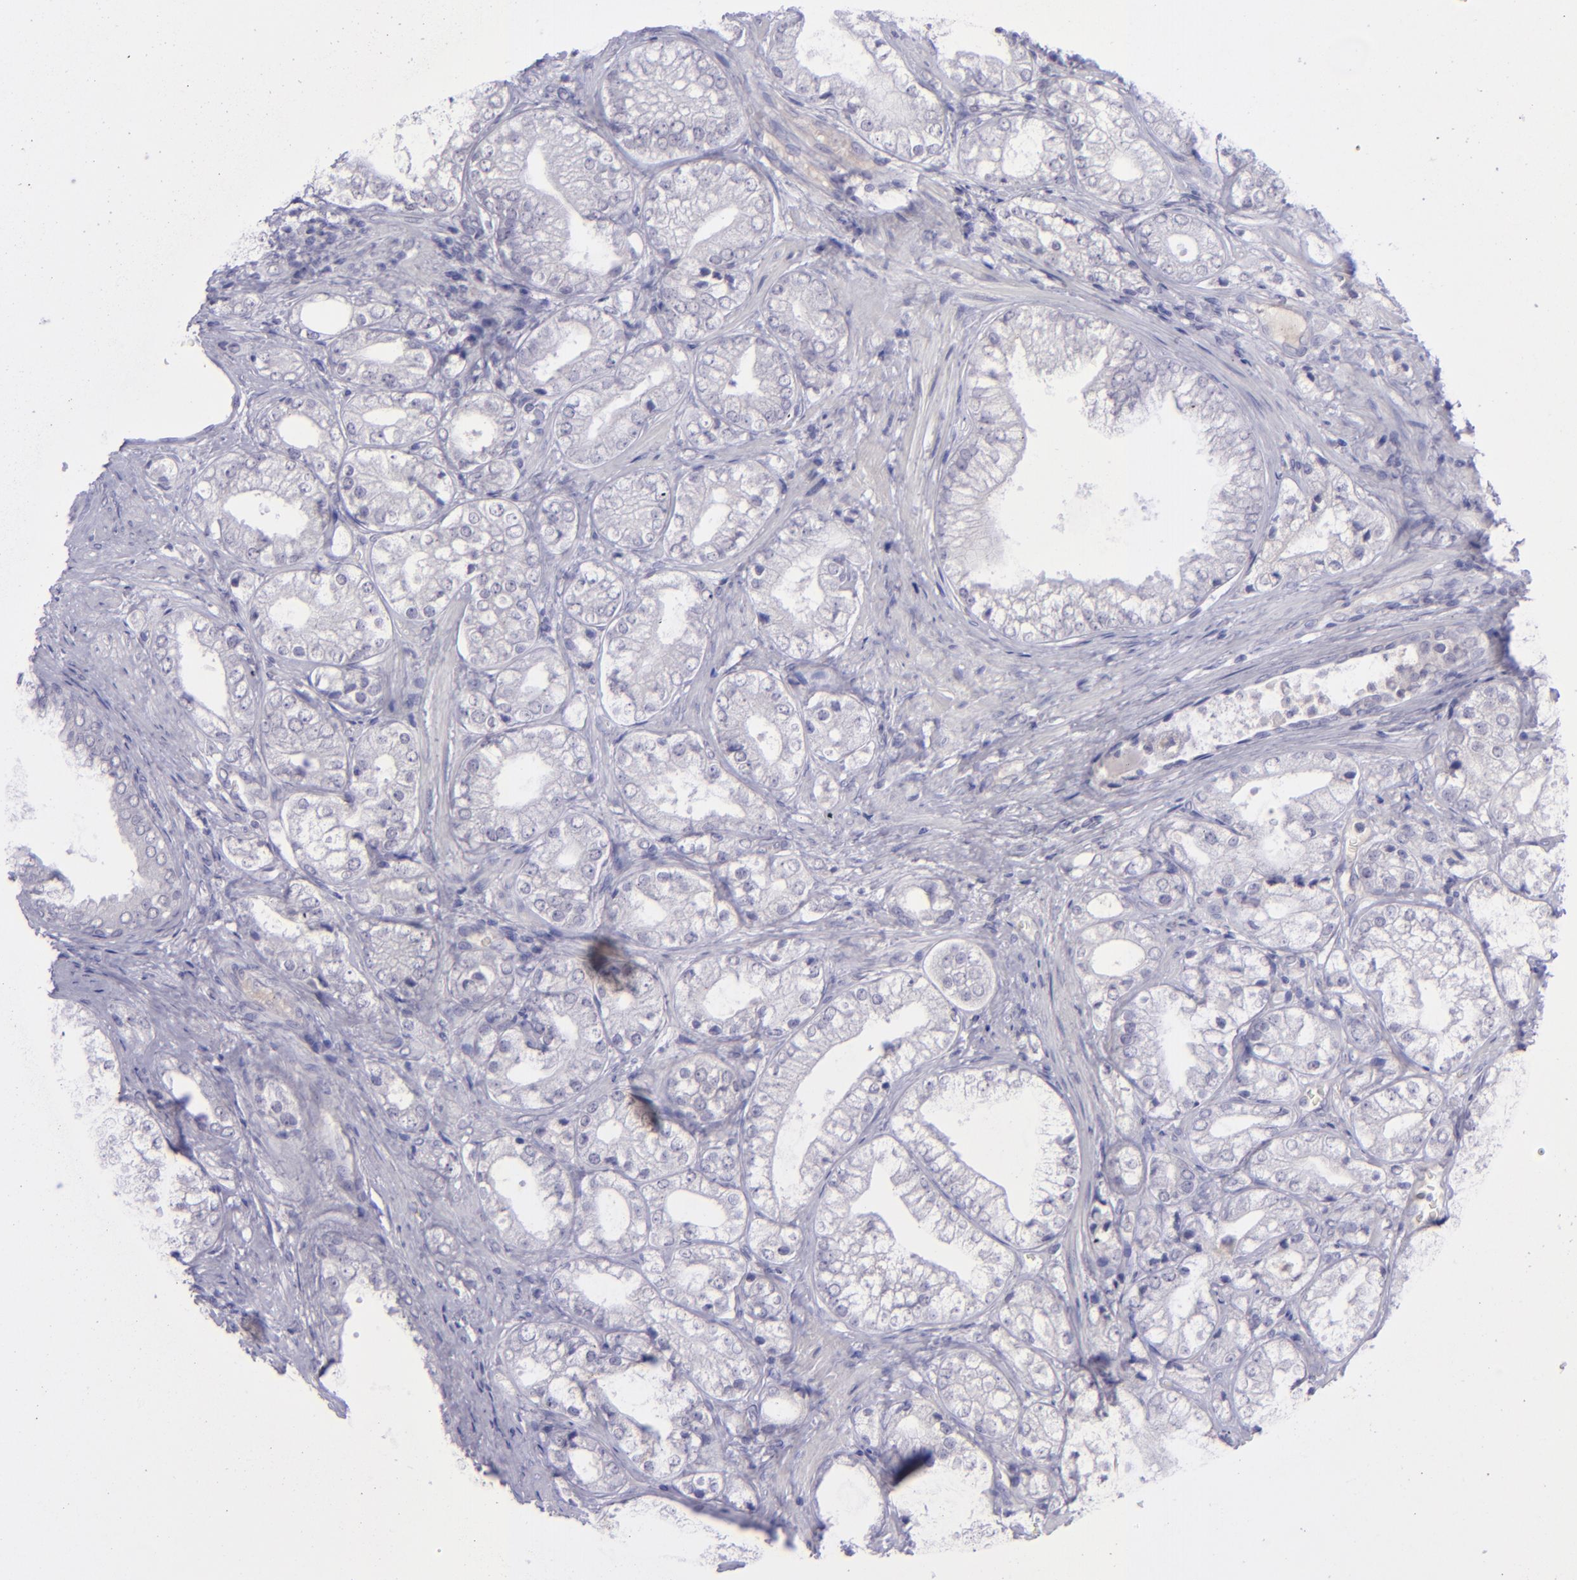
{"staining": {"intensity": "negative", "quantity": "none", "location": "none"}, "tissue": "prostate cancer", "cell_type": "Tumor cells", "image_type": "cancer", "snomed": [{"axis": "morphology", "description": "Adenocarcinoma, Low grade"}, {"axis": "topography", "description": "Prostate"}], "caption": "The image demonstrates no staining of tumor cells in low-grade adenocarcinoma (prostate).", "gene": "POU2F2", "patient": {"sex": "male", "age": 69}}